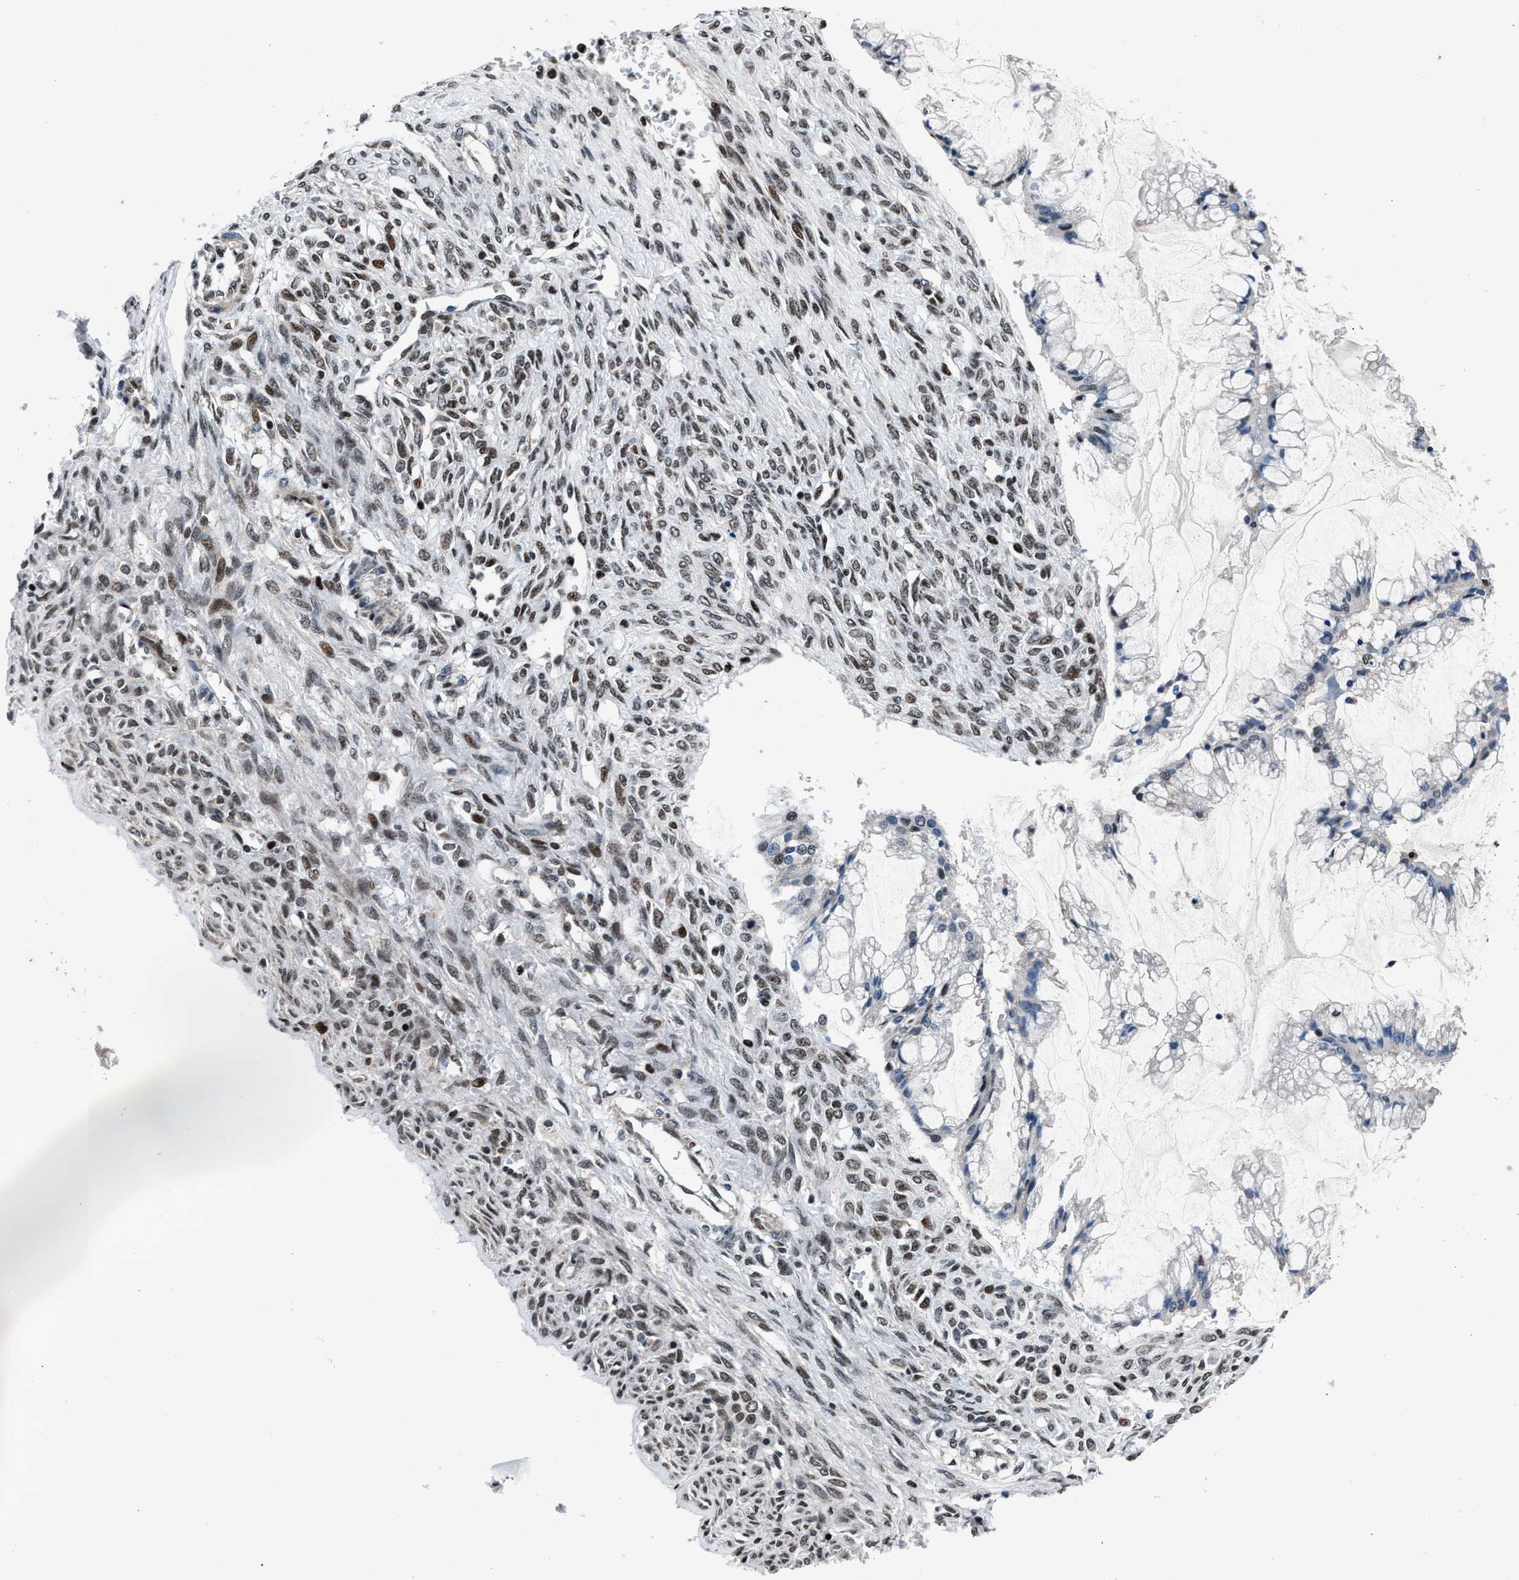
{"staining": {"intensity": "negative", "quantity": "none", "location": "none"}, "tissue": "ovarian cancer", "cell_type": "Tumor cells", "image_type": "cancer", "snomed": [{"axis": "morphology", "description": "Cystadenocarcinoma, mucinous, NOS"}, {"axis": "topography", "description": "Ovary"}], "caption": "Human mucinous cystadenocarcinoma (ovarian) stained for a protein using immunohistochemistry (IHC) displays no expression in tumor cells.", "gene": "PRRC2B", "patient": {"sex": "female", "age": 73}}